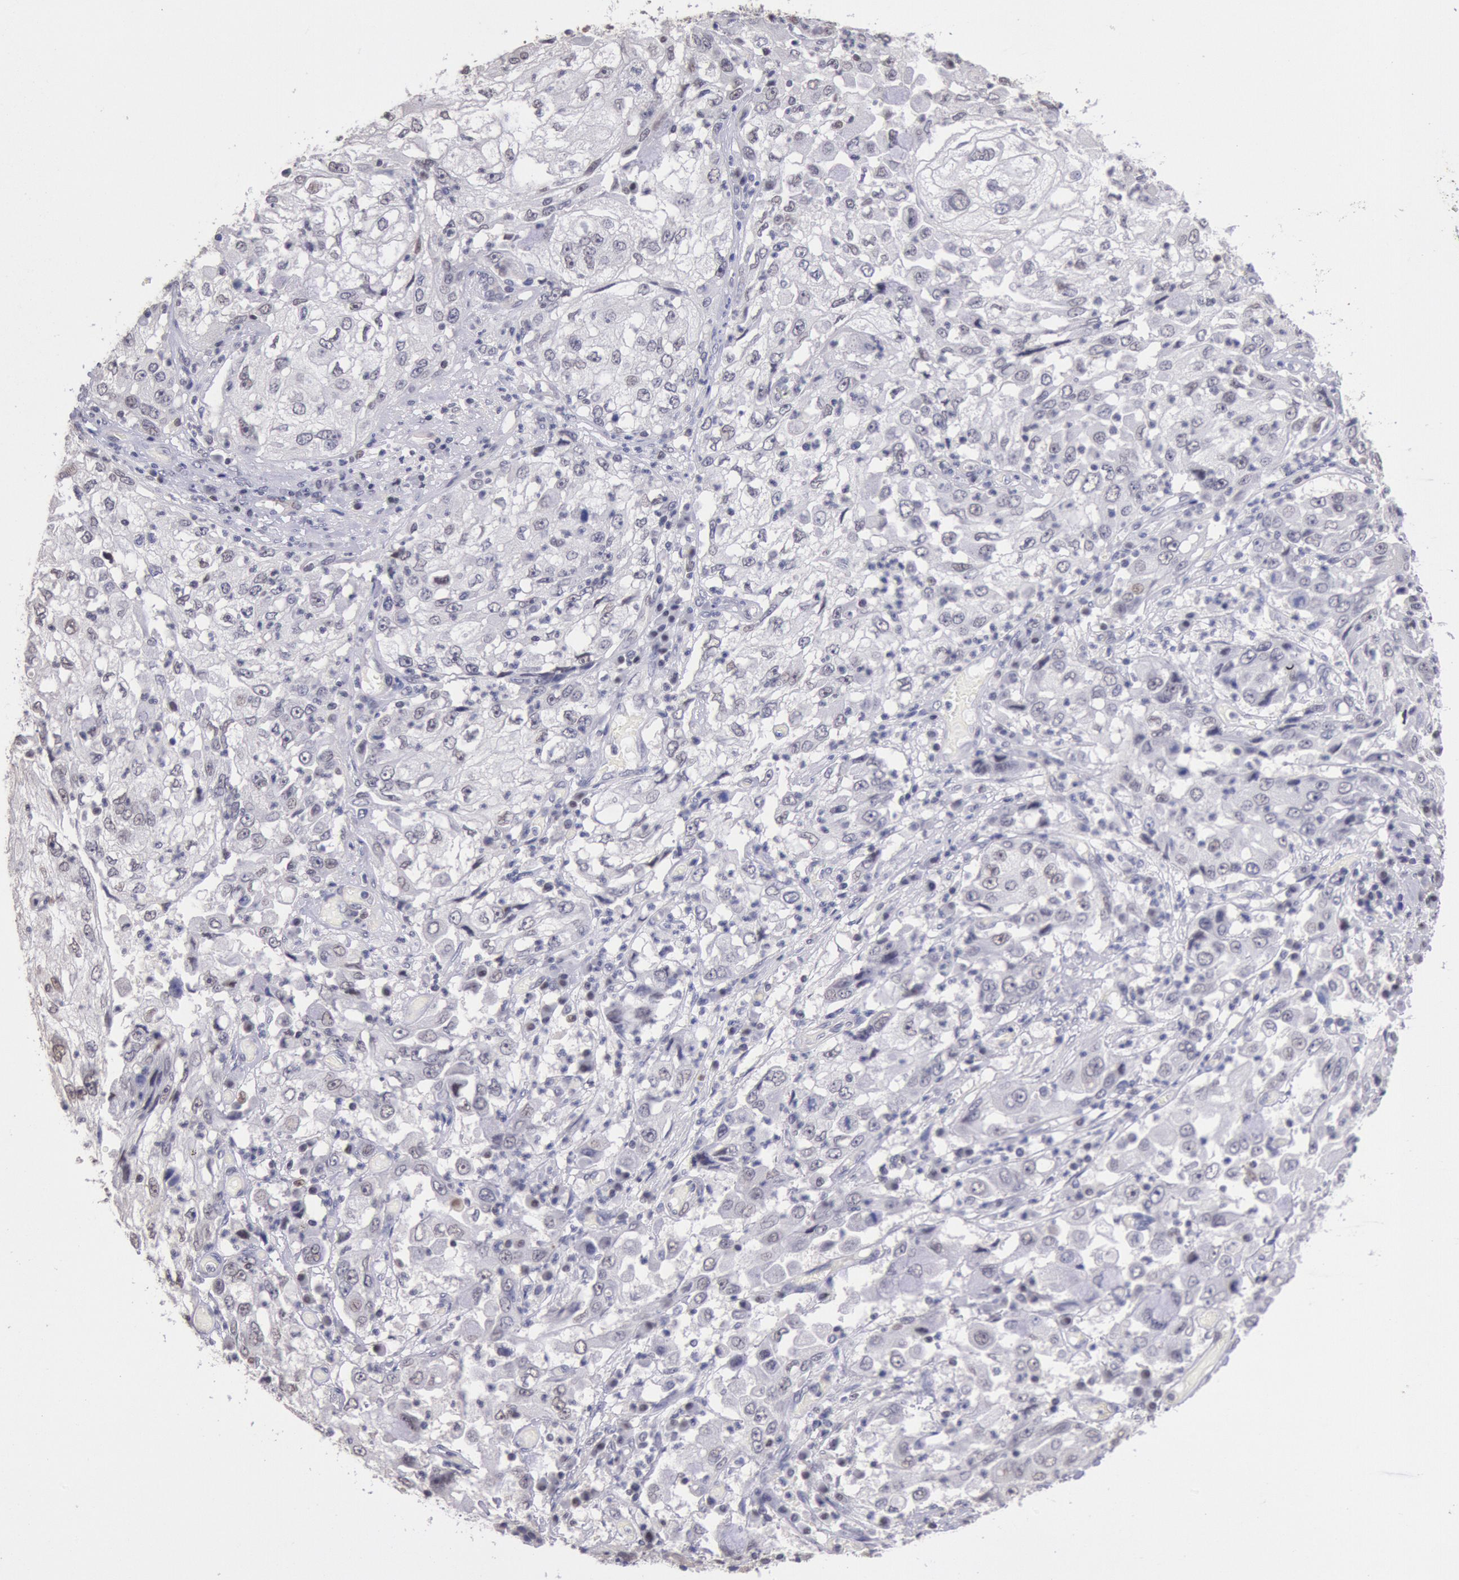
{"staining": {"intensity": "negative", "quantity": "none", "location": "none"}, "tissue": "cervical cancer", "cell_type": "Tumor cells", "image_type": "cancer", "snomed": [{"axis": "morphology", "description": "Squamous cell carcinoma, NOS"}, {"axis": "topography", "description": "Cervix"}], "caption": "Protein analysis of cervical cancer (squamous cell carcinoma) demonstrates no significant positivity in tumor cells. The staining is performed using DAB brown chromogen with nuclei counter-stained in using hematoxylin.", "gene": "MYH7", "patient": {"sex": "female", "age": 36}}